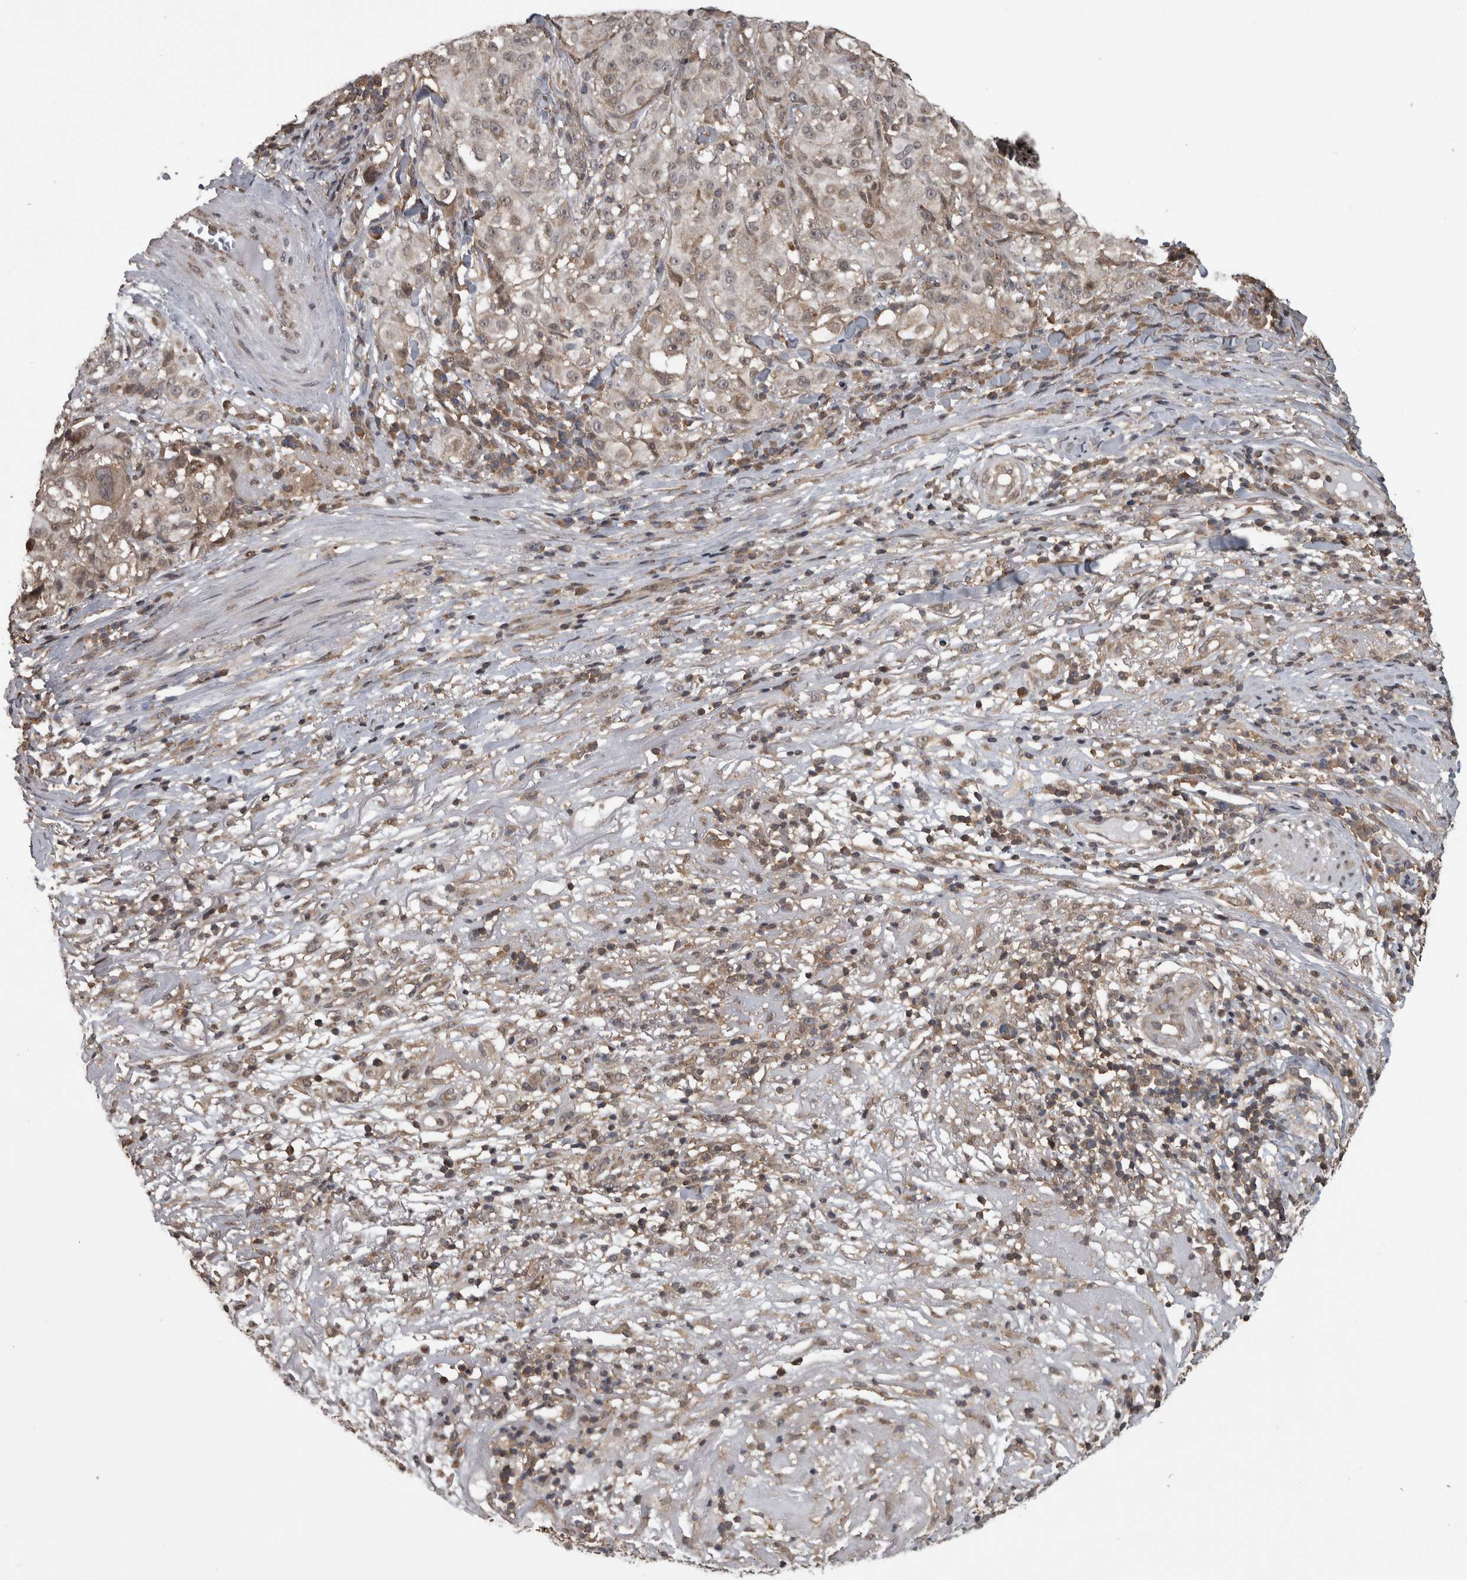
{"staining": {"intensity": "negative", "quantity": "none", "location": "none"}, "tissue": "melanoma", "cell_type": "Tumor cells", "image_type": "cancer", "snomed": [{"axis": "morphology", "description": "Necrosis, NOS"}, {"axis": "morphology", "description": "Malignant melanoma, NOS"}, {"axis": "topography", "description": "Skin"}], "caption": "Melanoma stained for a protein using immunohistochemistry demonstrates no expression tumor cells.", "gene": "ATXN2", "patient": {"sex": "female", "age": 87}}